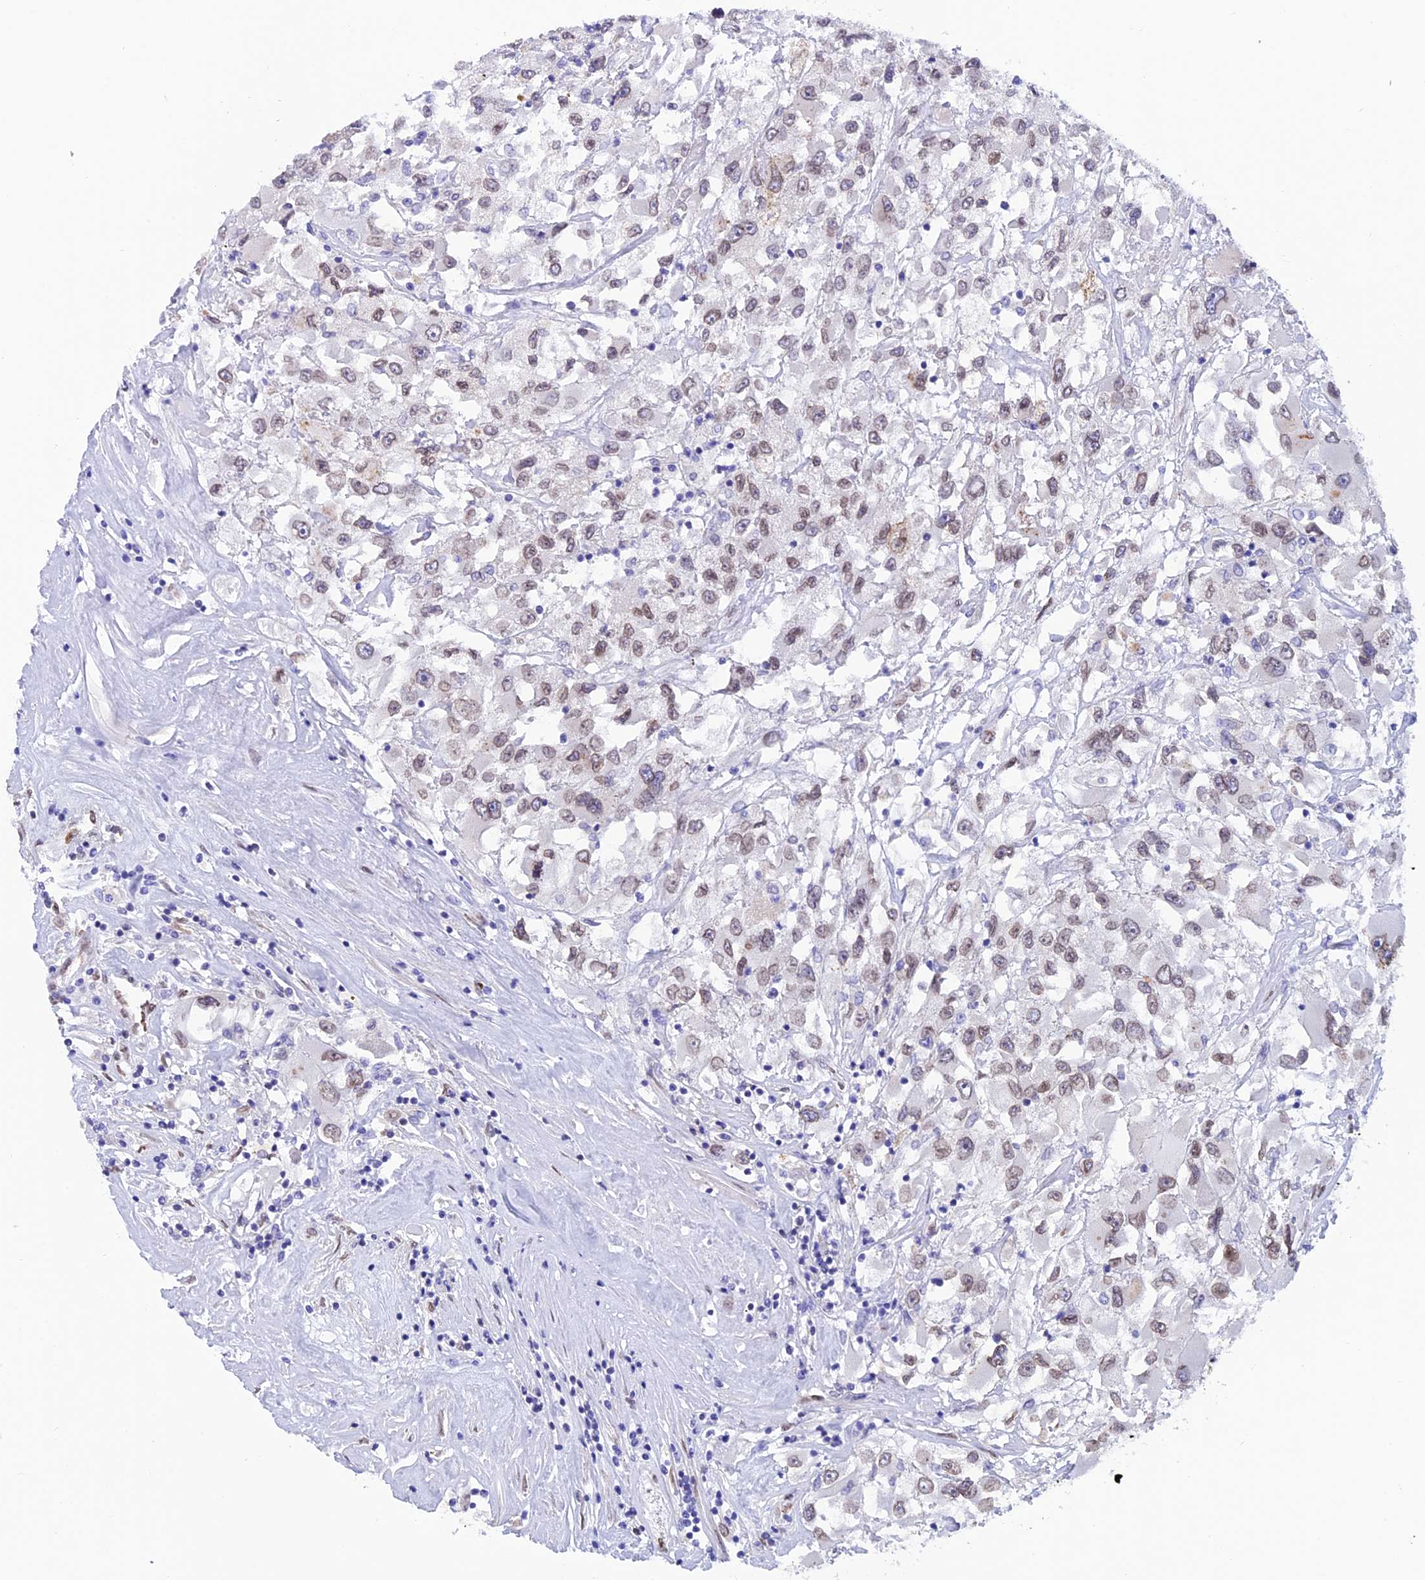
{"staining": {"intensity": "weak", "quantity": "25%-75%", "location": "nuclear"}, "tissue": "renal cancer", "cell_type": "Tumor cells", "image_type": "cancer", "snomed": [{"axis": "morphology", "description": "Adenocarcinoma, NOS"}, {"axis": "topography", "description": "Kidney"}], "caption": "Adenocarcinoma (renal) tissue demonstrates weak nuclear staining in about 25%-75% of tumor cells, visualized by immunohistochemistry. (DAB (3,3'-diaminobenzidine) IHC, brown staining for protein, blue staining for nuclei).", "gene": "TMPRSS7", "patient": {"sex": "female", "age": 52}}